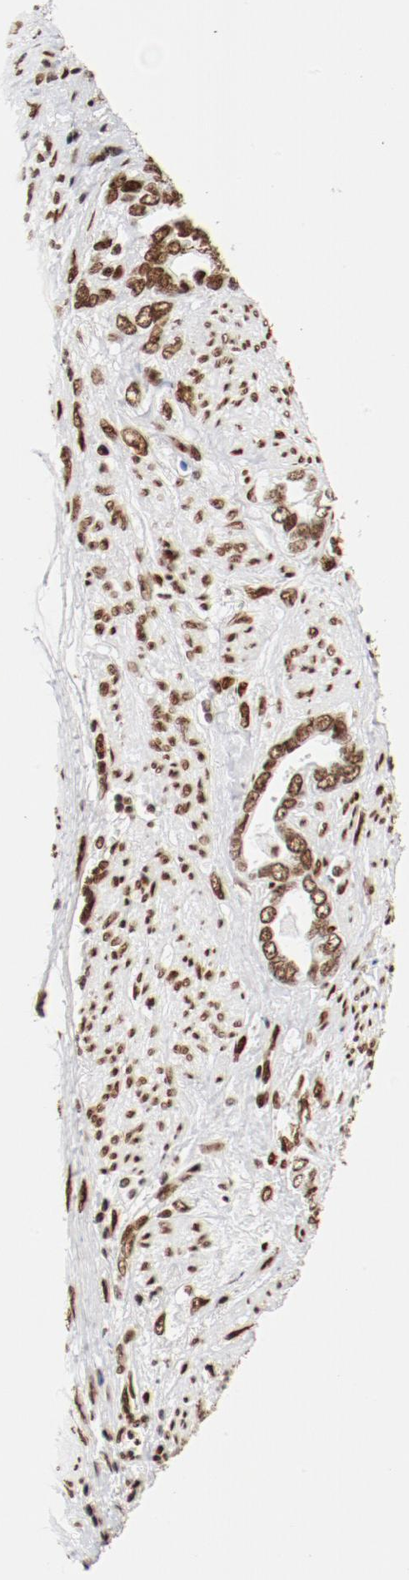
{"staining": {"intensity": "moderate", "quantity": ">75%", "location": "nuclear"}, "tissue": "stomach cancer", "cell_type": "Tumor cells", "image_type": "cancer", "snomed": [{"axis": "morphology", "description": "Adenocarcinoma, NOS"}, {"axis": "topography", "description": "Stomach"}], "caption": "Immunohistochemical staining of human stomach cancer exhibits medium levels of moderate nuclear protein expression in approximately >75% of tumor cells. The protein is stained brown, and the nuclei are stained in blue (DAB (3,3'-diaminobenzidine) IHC with brightfield microscopy, high magnification).", "gene": "CTBP1", "patient": {"sex": "male", "age": 78}}